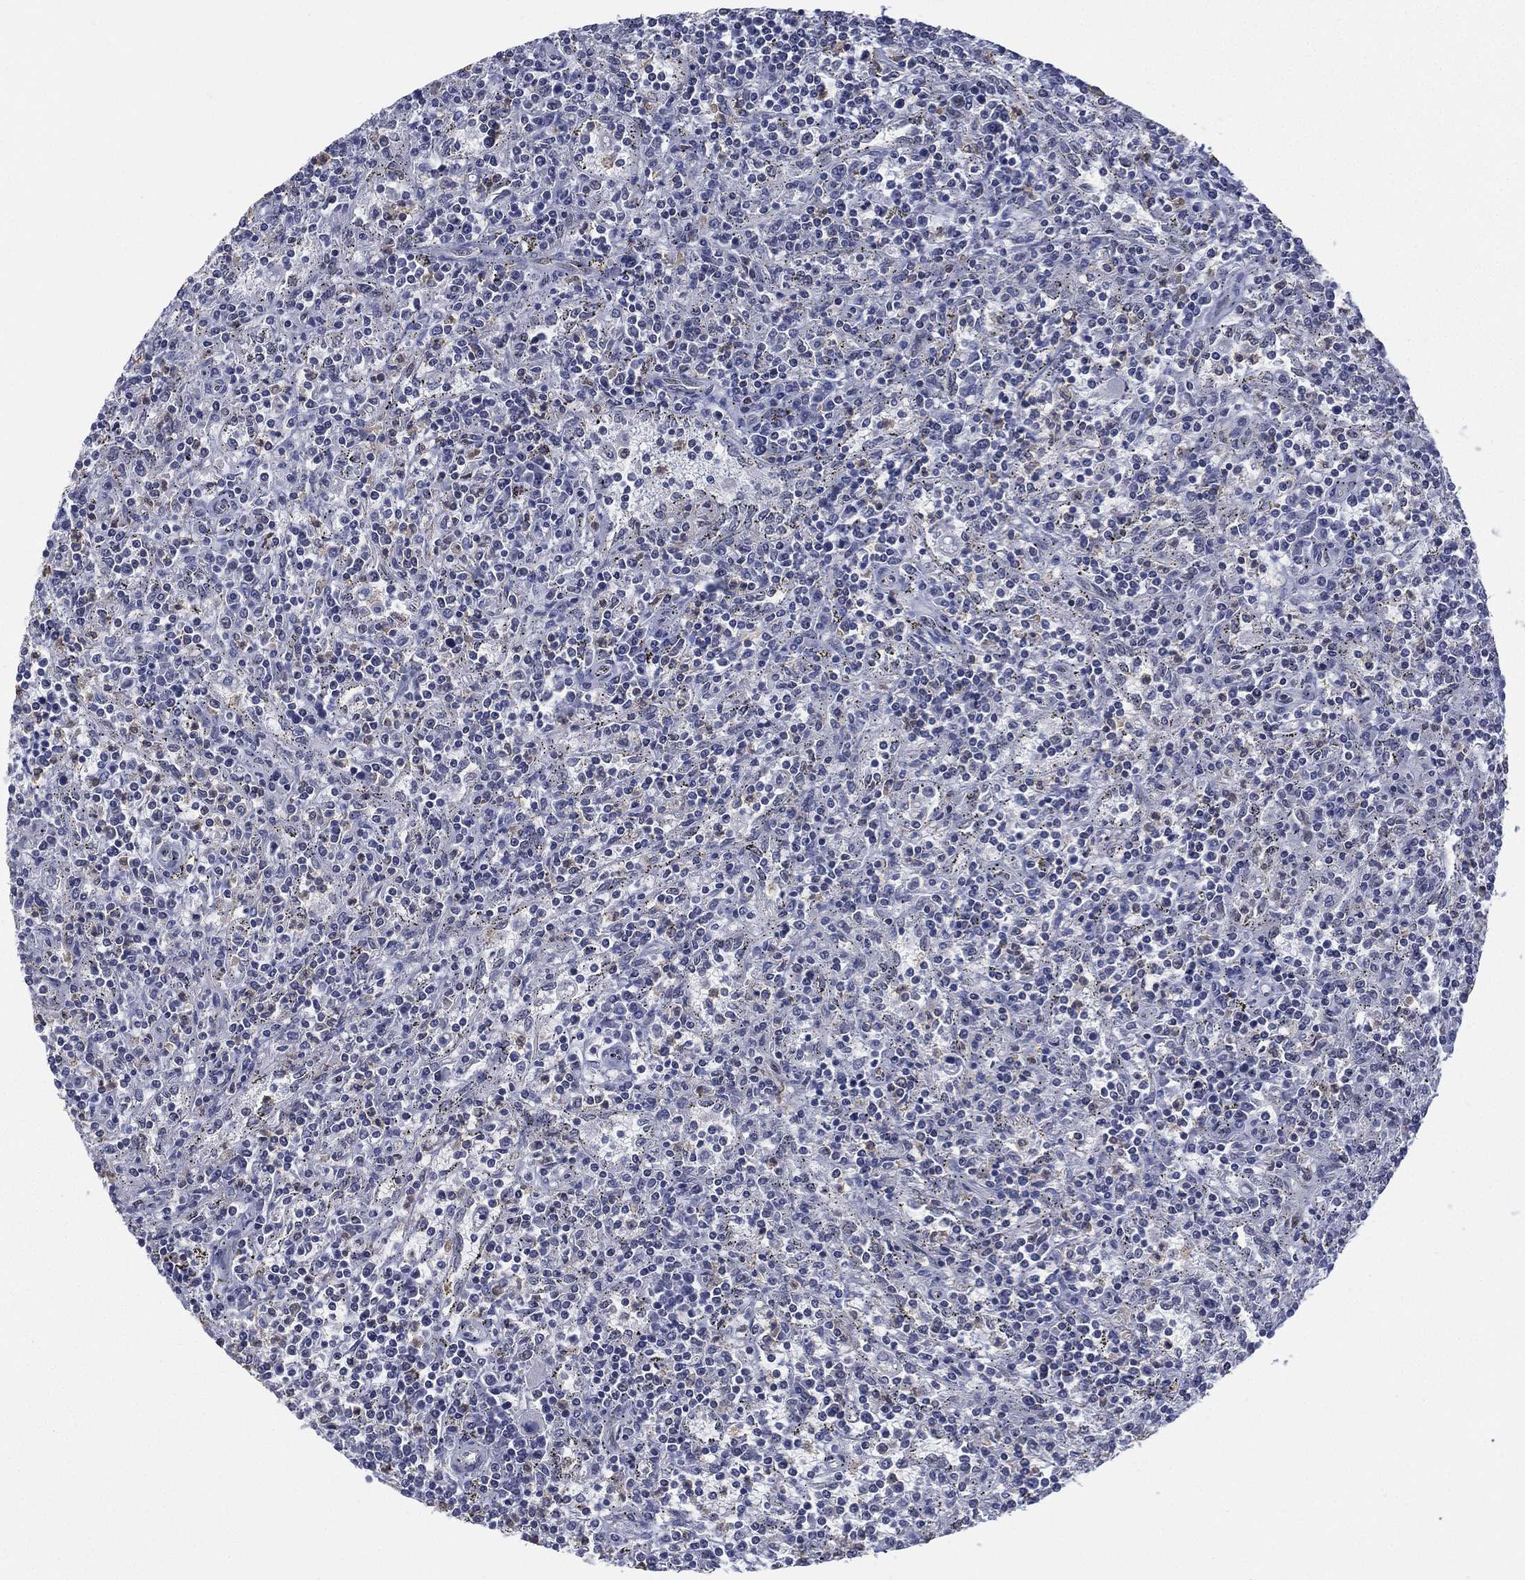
{"staining": {"intensity": "negative", "quantity": "none", "location": "none"}, "tissue": "lymphoma", "cell_type": "Tumor cells", "image_type": "cancer", "snomed": [{"axis": "morphology", "description": "Malignant lymphoma, non-Hodgkin's type, Low grade"}, {"axis": "topography", "description": "Spleen"}], "caption": "A high-resolution photomicrograph shows immunohistochemistry staining of lymphoma, which demonstrates no significant expression in tumor cells. (Brightfield microscopy of DAB (3,3'-diaminobenzidine) immunohistochemistry at high magnification).", "gene": "ZNF711", "patient": {"sex": "male", "age": 62}}